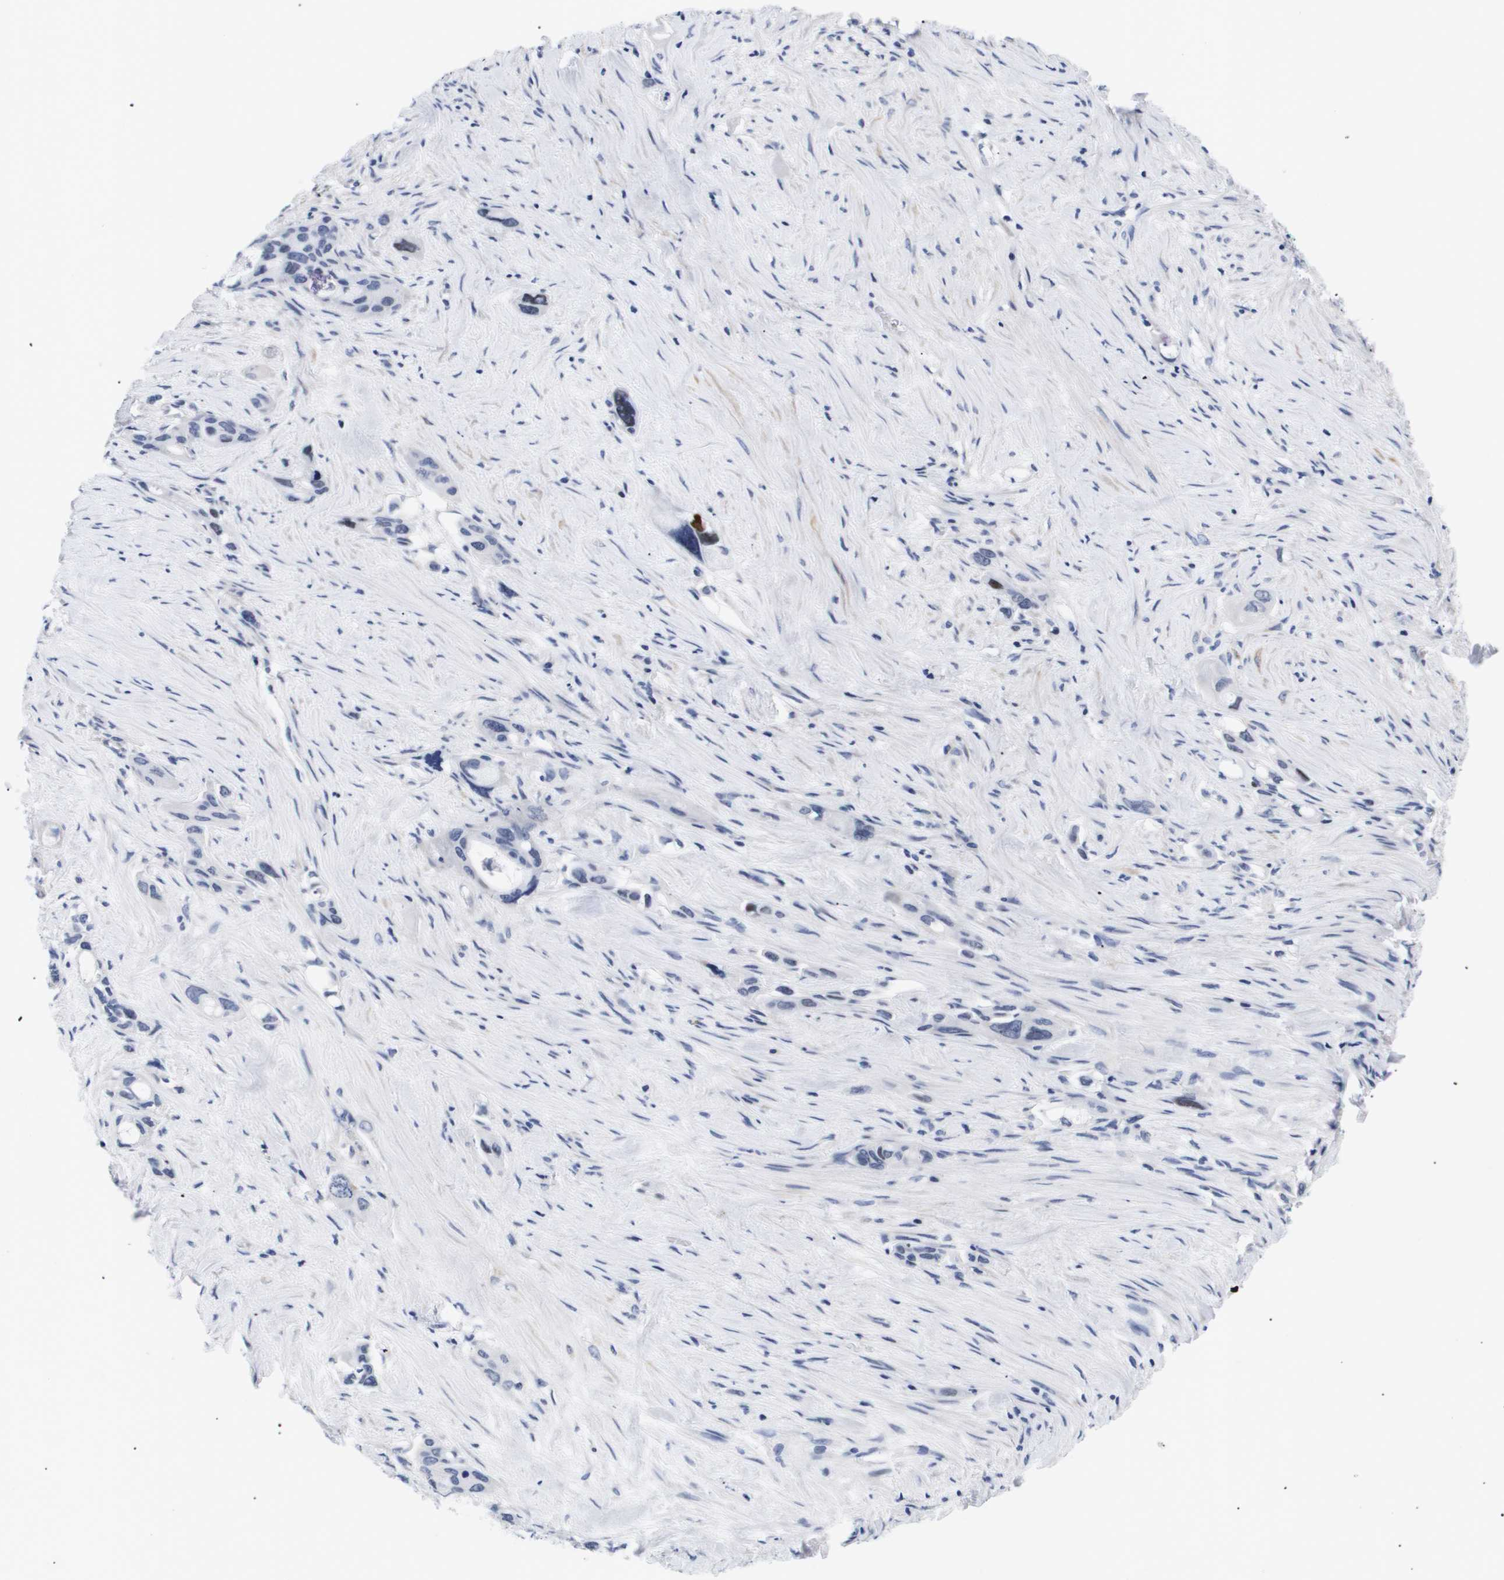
{"staining": {"intensity": "negative", "quantity": "none", "location": "none"}, "tissue": "pancreatic cancer", "cell_type": "Tumor cells", "image_type": "cancer", "snomed": [{"axis": "morphology", "description": "Adenocarcinoma, NOS"}, {"axis": "topography", "description": "Pancreas"}], "caption": "A high-resolution micrograph shows IHC staining of pancreatic cancer (adenocarcinoma), which shows no significant staining in tumor cells.", "gene": "SHD", "patient": {"sex": "male", "age": 53}}